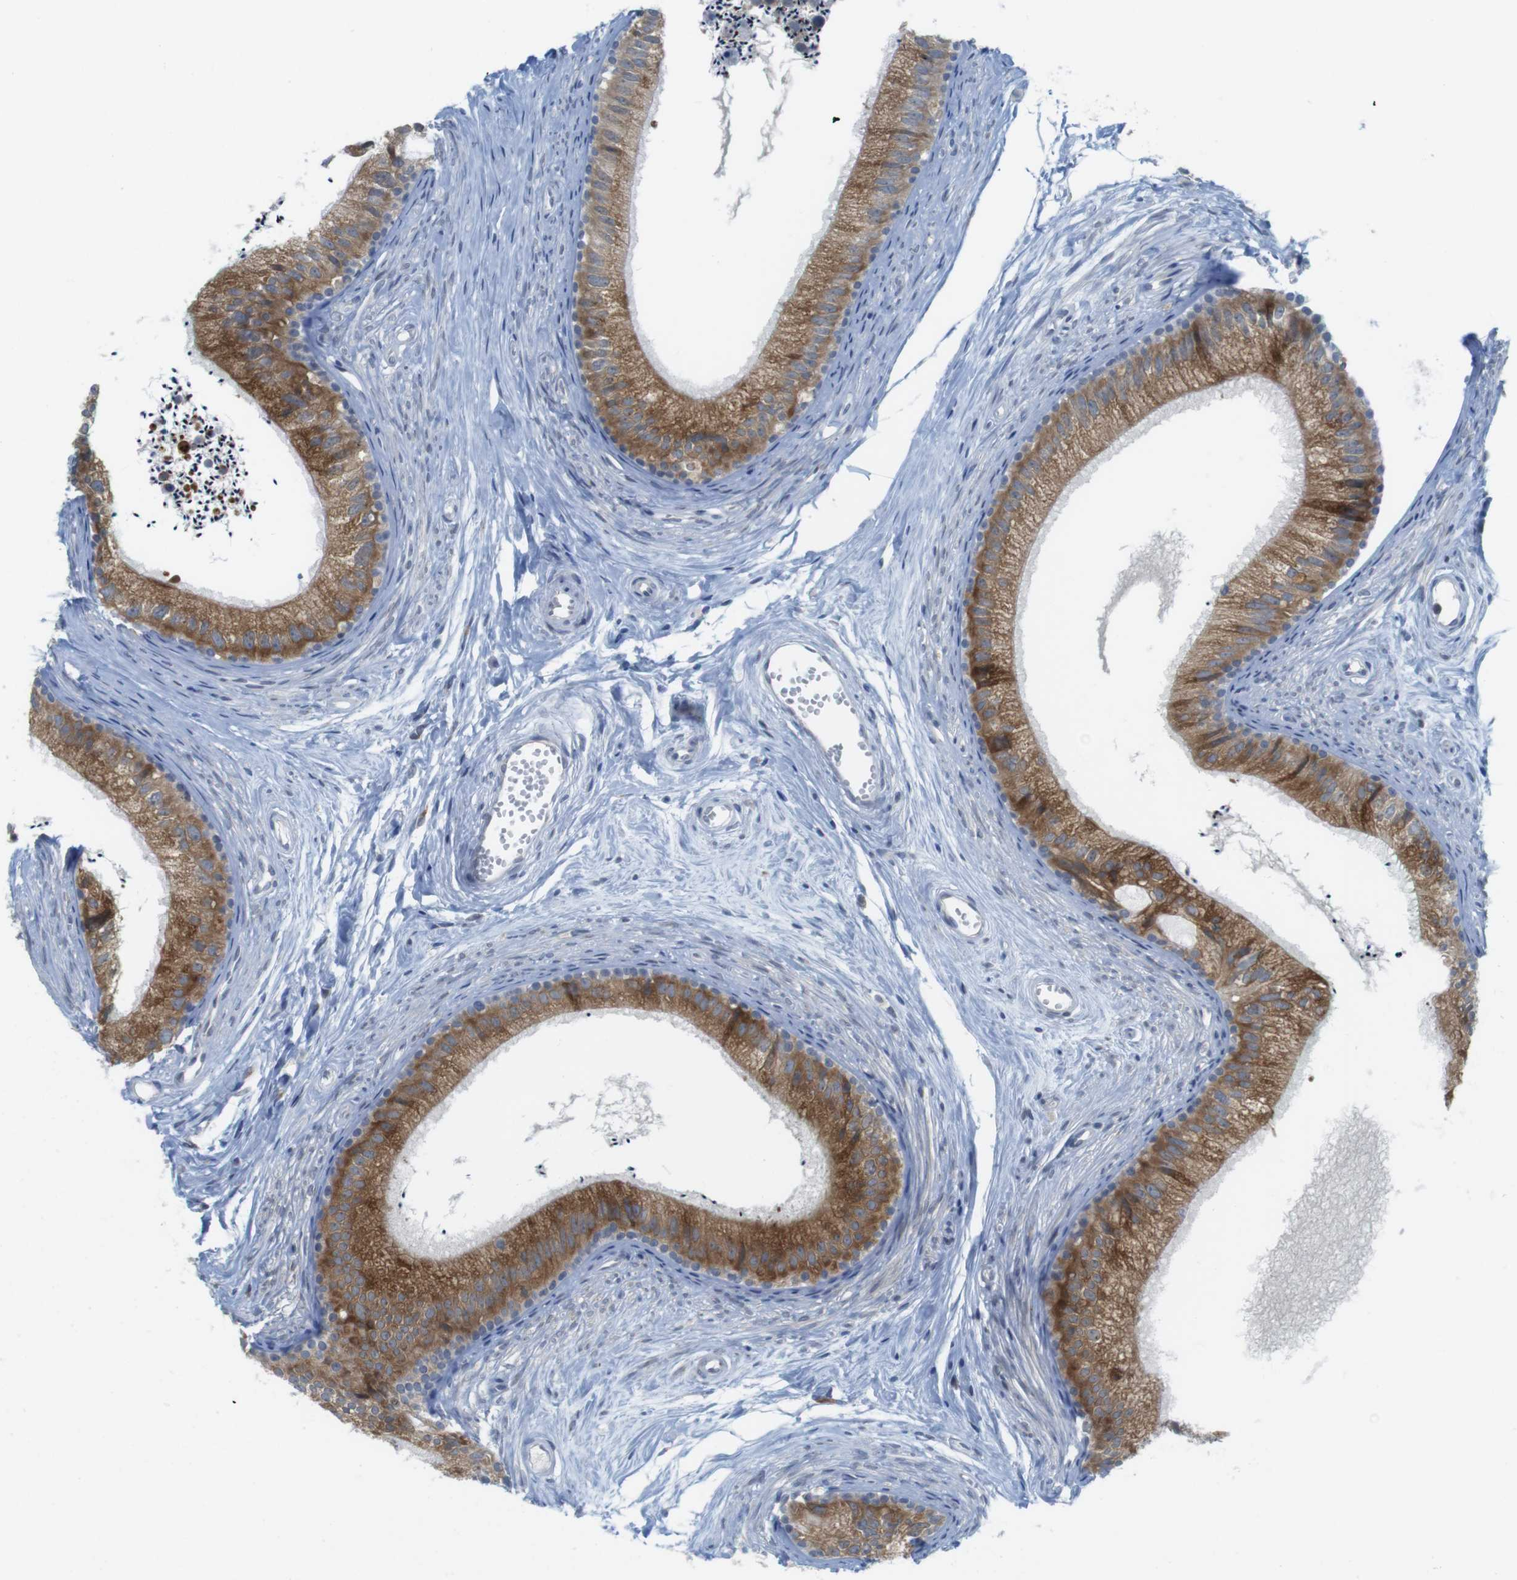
{"staining": {"intensity": "moderate", "quantity": "25%-75%", "location": "cytoplasmic/membranous"}, "tissue": "epididymis", "cell_type": "Glandular cells", "image_type": "normal", "snomed": [{"axis": "morphology", "description": "Normal tissue, NOS"}, {"axis": "topography", "description": "Epididymis"}], "caption": "A photomicrograph of human epididymis stained for a protein shows moderate cytoplasmic/membranous brown staining in glandular cells.", "gene": "ERGIC3", "patient": {"sex": "male", "age": 56}}